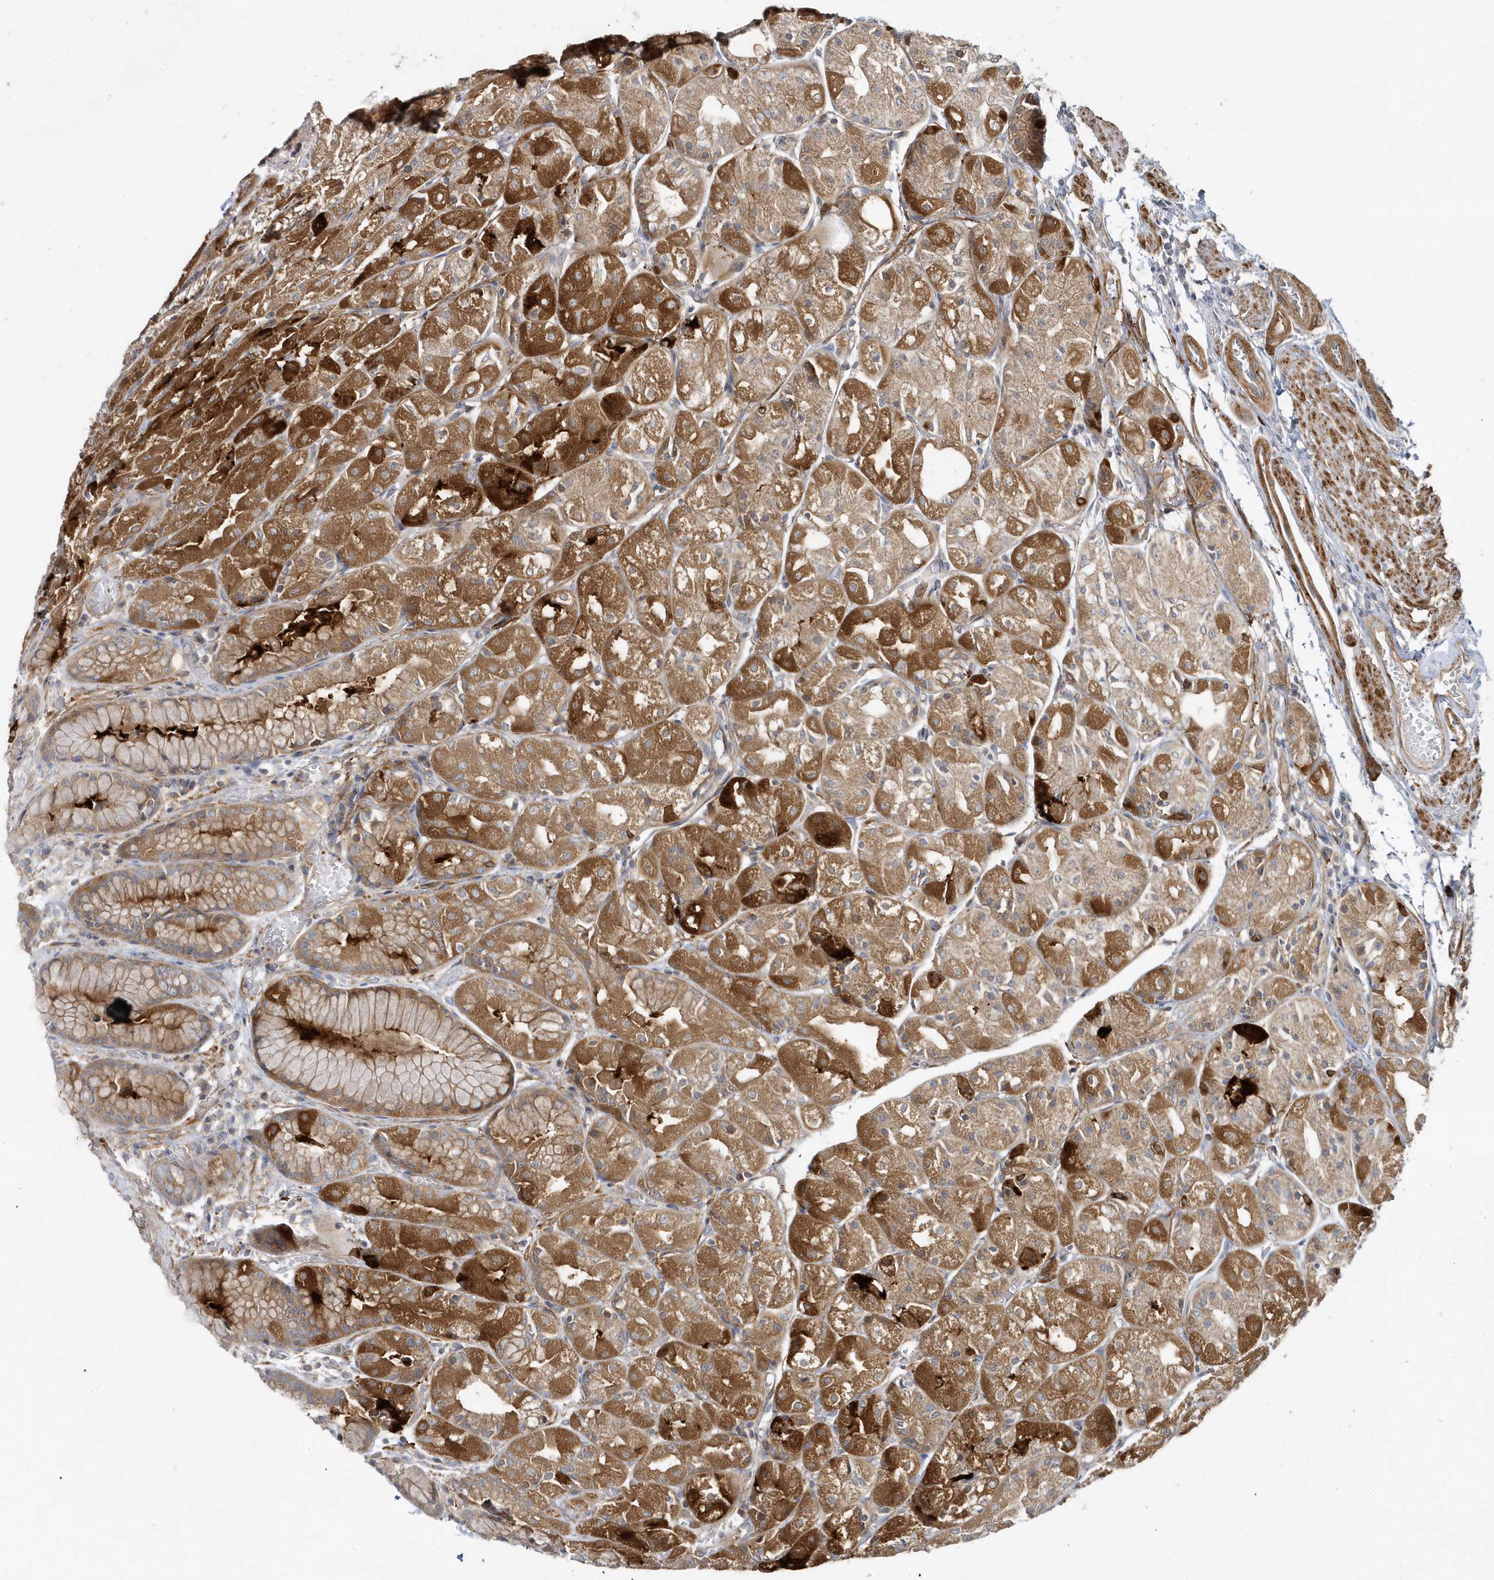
{"staining": {"intensity": "moderate", "quantity": ">75%", "location": "cytoplasmic/membranous"}, "tissue": "stomach", "cell_type": "Glandular cells", "image_type": "normal", "snomed": [{"axis": "morphology", "description": "Normal tissue, NOS"}, {"axis": "topography", "description": "Stomach, upper"}], "caption": "Brown immunohistochemical staining in unremarkable human stomach exhibits moderate cytoplasmic/membranous expression in approximately >75% of glandular cells. (DAB = brown stain, brightfield microscopy at high magnification).", "gene": "LEXM", "patient": {"sex": "male", "age": 72}}